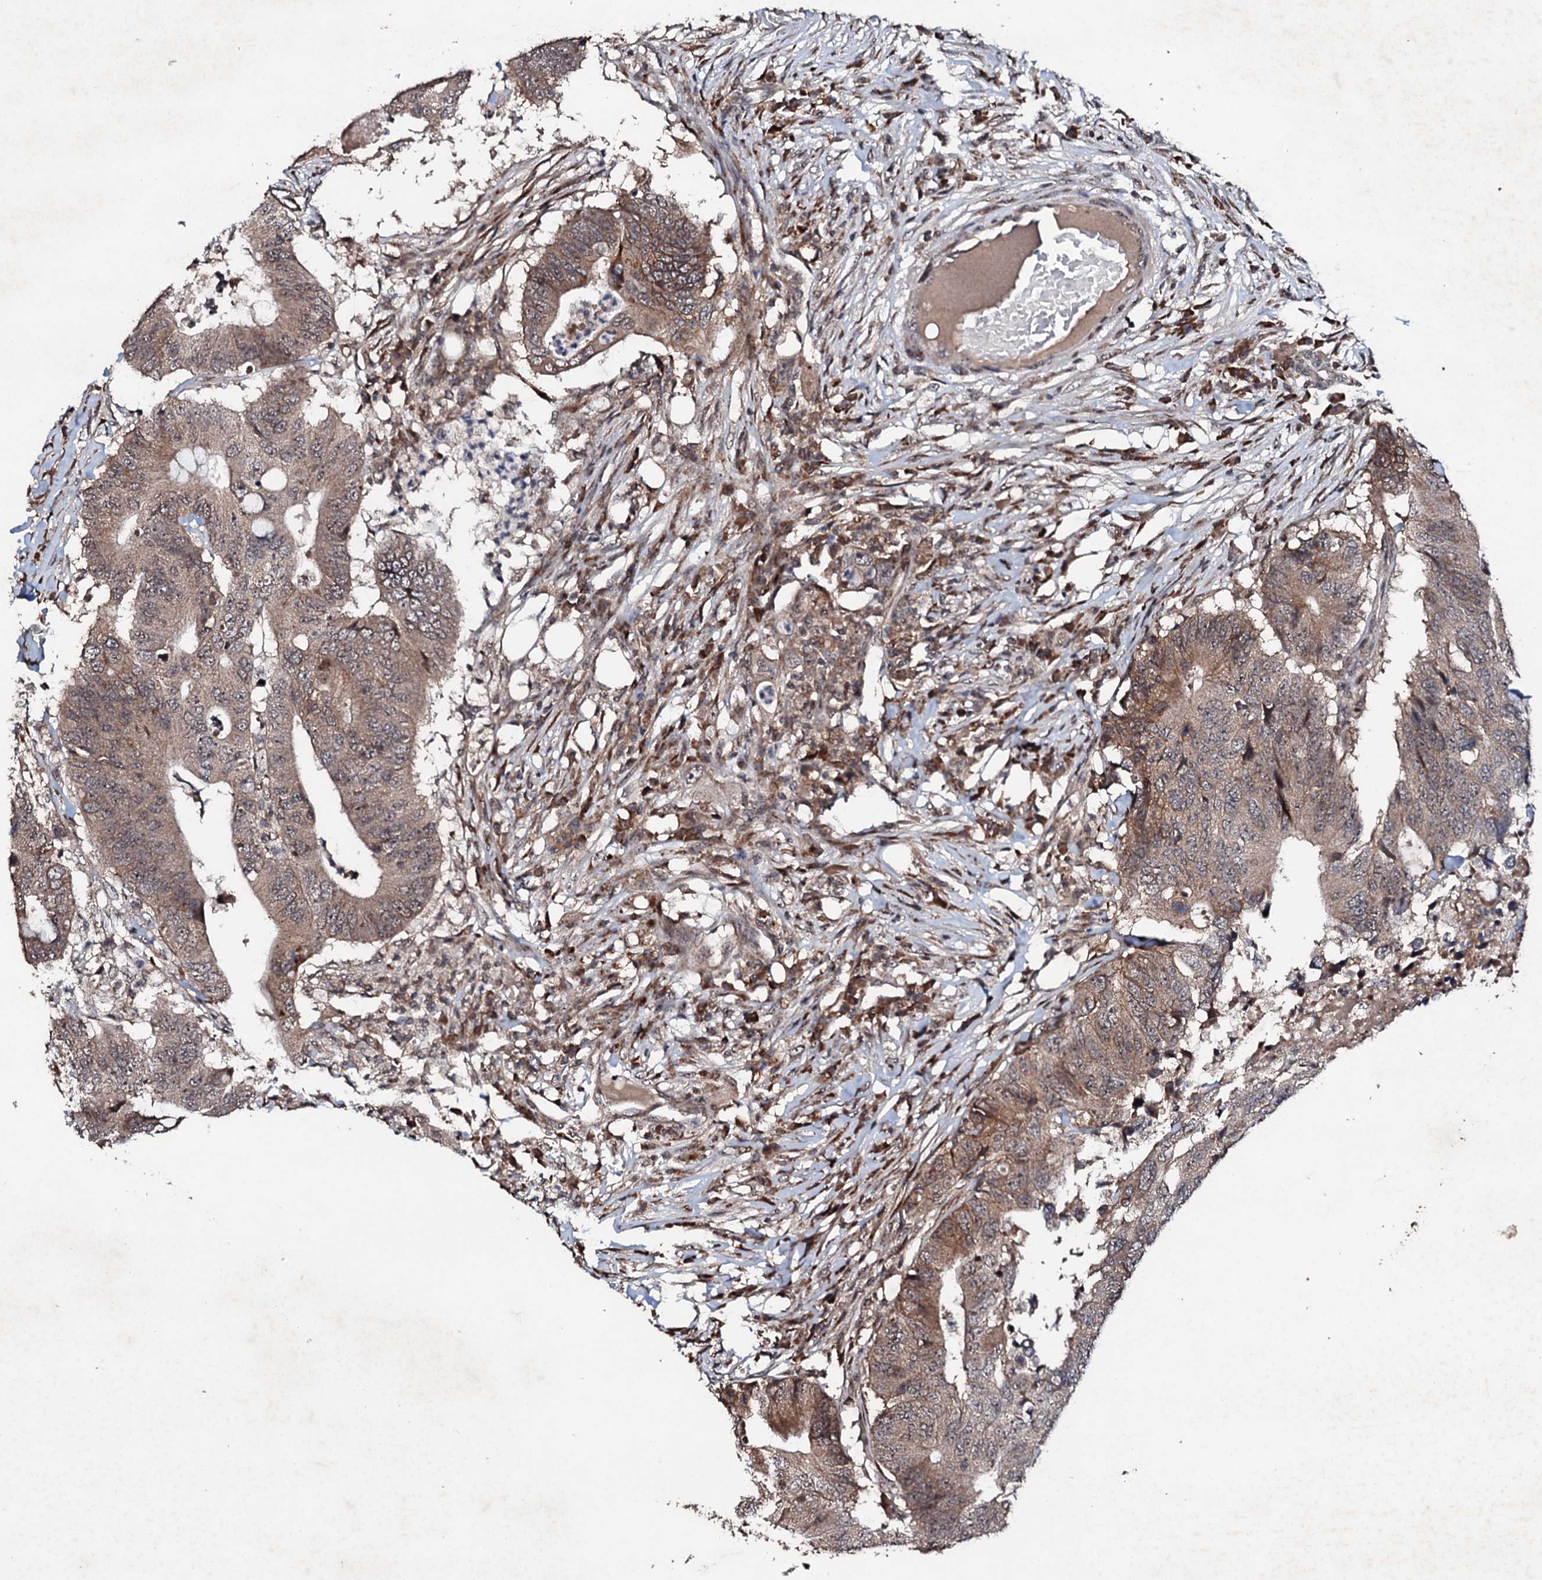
{"staining": {"intensity": "moderate", "quantity": "25%-75%", "location": "cytoplasmic/membranous,nuclear"}, "tissue": "colorectal cancer", "cell_type": "Tumor cells", "image_type": "cancer", "snomed": [{"axis": "morphology", "description": "Adenocarcinoma, NOS"}, {"axis": "topography", "description": "Colon"}], "caption": "Colorectal cancer (adenocarcinoma) tissue exhibits moderate cytoplasmic/membranous and nuclear positivity in about 25%-75% of tumor cells, visualized by immunohistochemistry.", "gene": "FAM111A", "patient": {"sex": "male", "age": 71}}